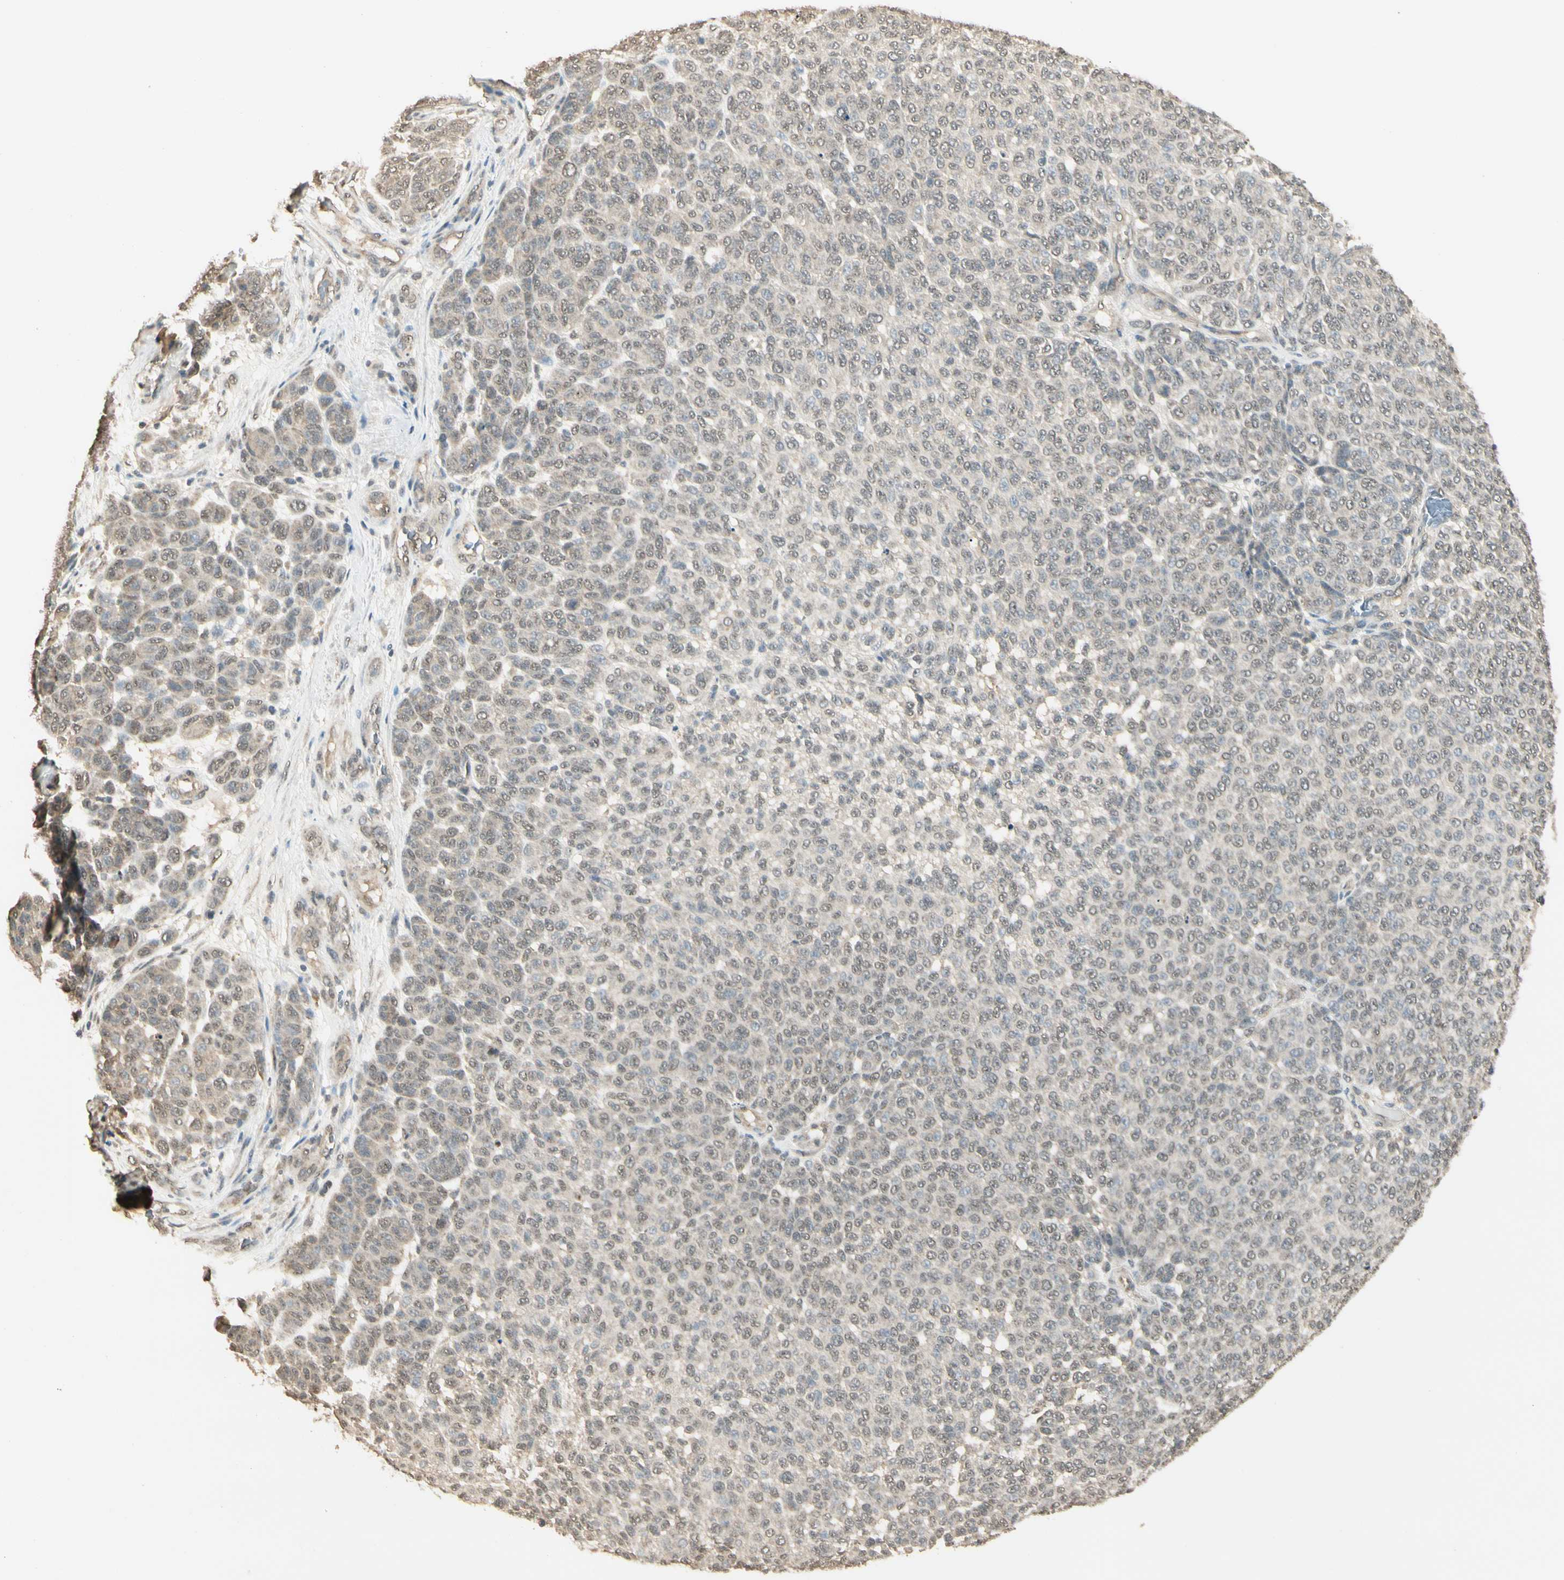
{"staining": {"intensity": "weak", "quantity": "<25%", "location": "nuclear"}, "tissue": "melanoma", "cell_type": "Tumor cells", "image_type": "cancer", "snomed": [{"axis": "morphology", "description": "Malignant melanoma, NOS"}, {"axis": "topography", "description": "Skin"}], "caption": "A high-resolution micrograph shows immunohistochemistry staining of malignant melanoma, which reveals no significant expression in tumor cells. (Brightfield microscopy of DAB IHC at high magnification).", "gene": "SGCA", "patient": {"sex": "male", "age": 59}}